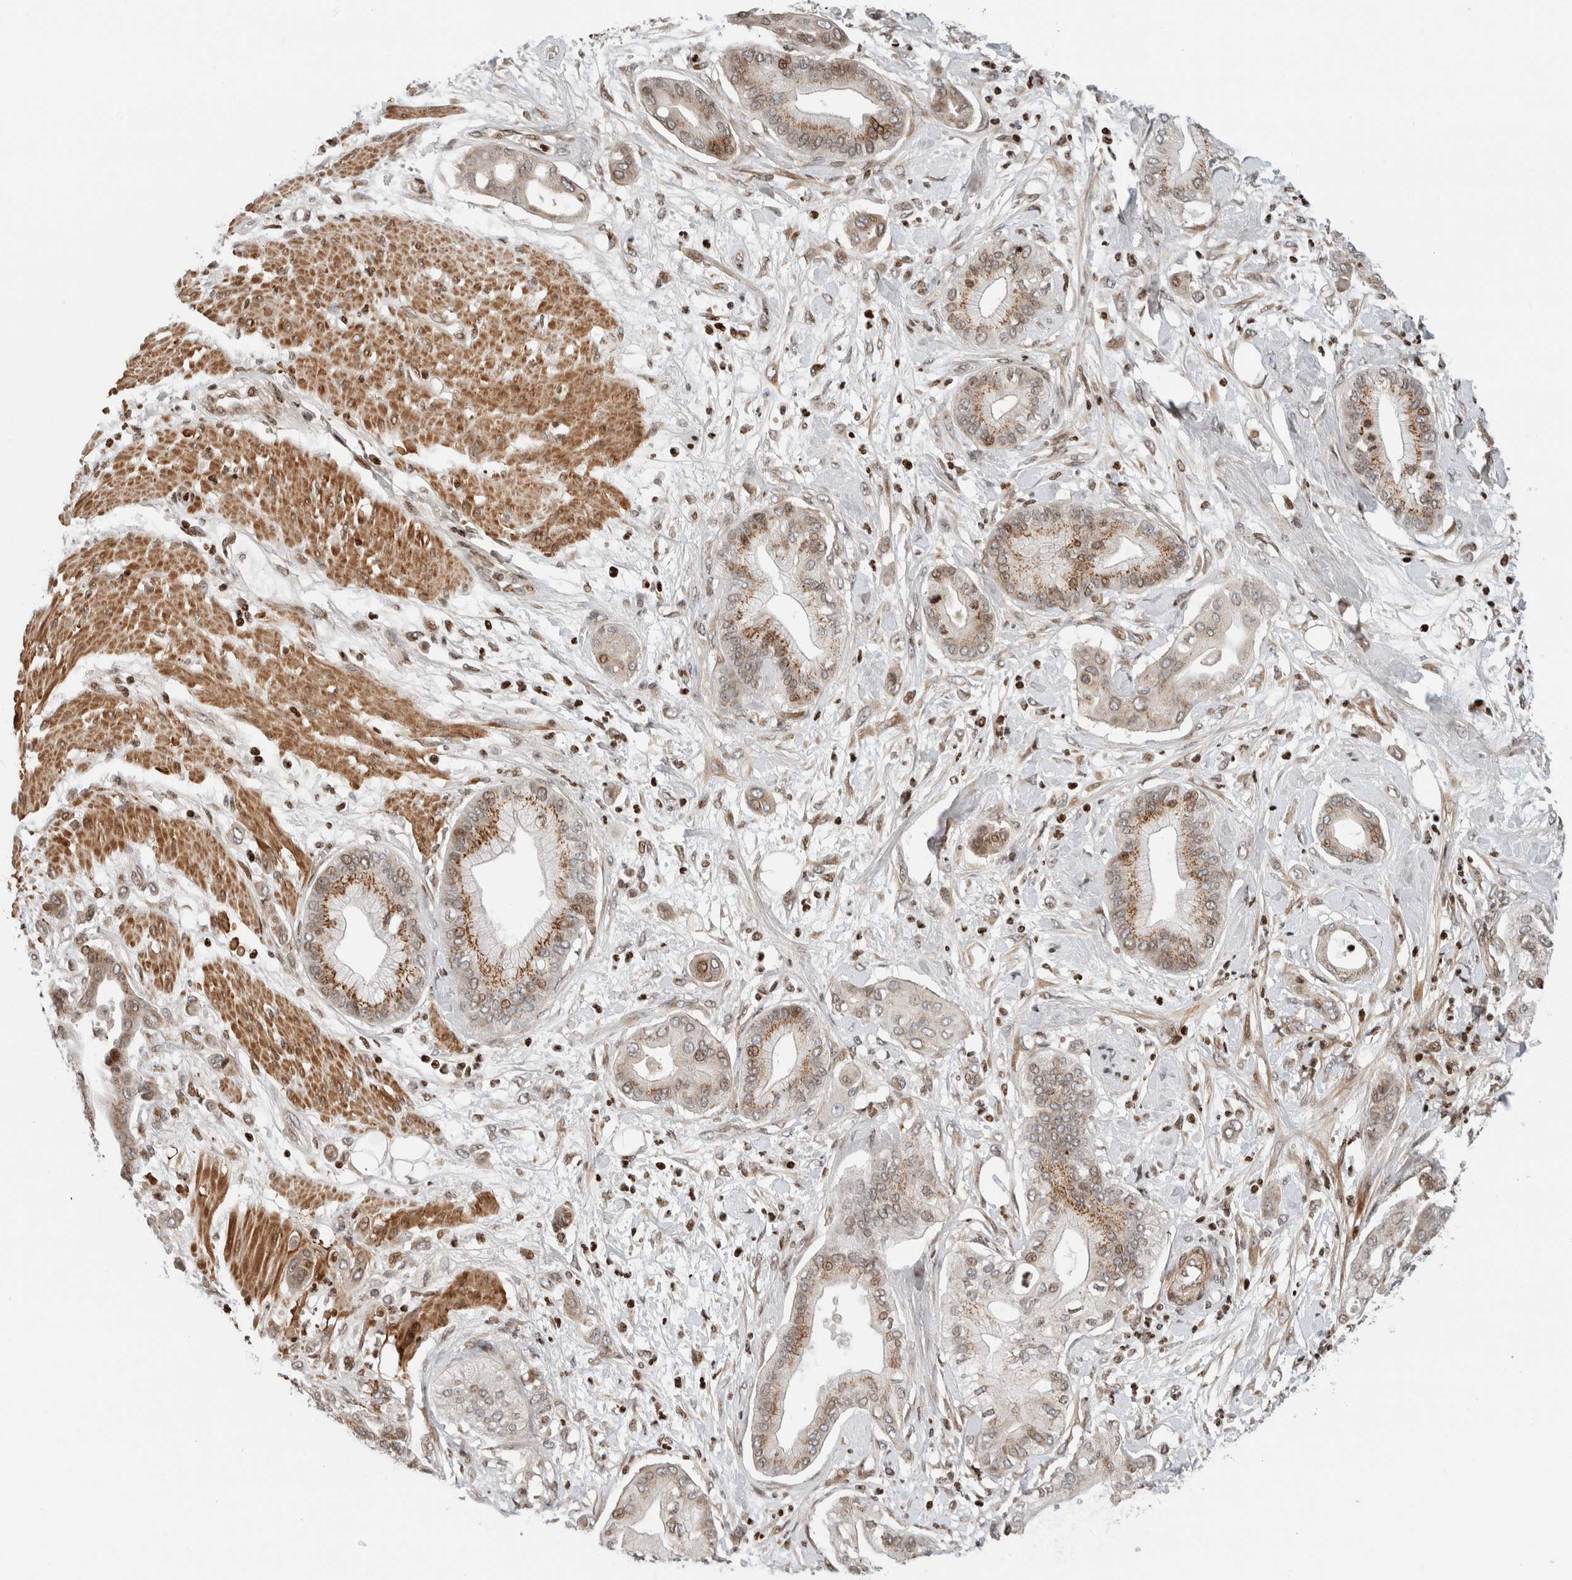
{"staining": {"intensity": "moderate", "quantity": "25%-75%", "location": "cytoplasmic/membranous,nuclear"}, "tissue": "pancreatic cancer", "cell_type": "Tumor cells", "image_type": "cancer", "snomed": [{"axis": "morphology", "description": "Adenocarcinoma, NOS"}, {"axis": "morphology", "description": "Adenocarcinoma, metastatic, NOS"}, {"axis": "topography", "description": "Lymph node"}, {"axis": "topography", "description": "Pancreas"}, {"axis": "topography", "description": "Duodenum"}], "caption": "Adenocarcinoma (pancreatic) was stained to show a protein in brown. There is medium levels of moderate cytoplasmic/membranous and nuclear expression in approximately 25%-75% of tumor cells. Ihc stains the protein in brown and the nuclei are stained blue.", "gene": "GINS4", "patient": {"sex": "female", "age": 64}}